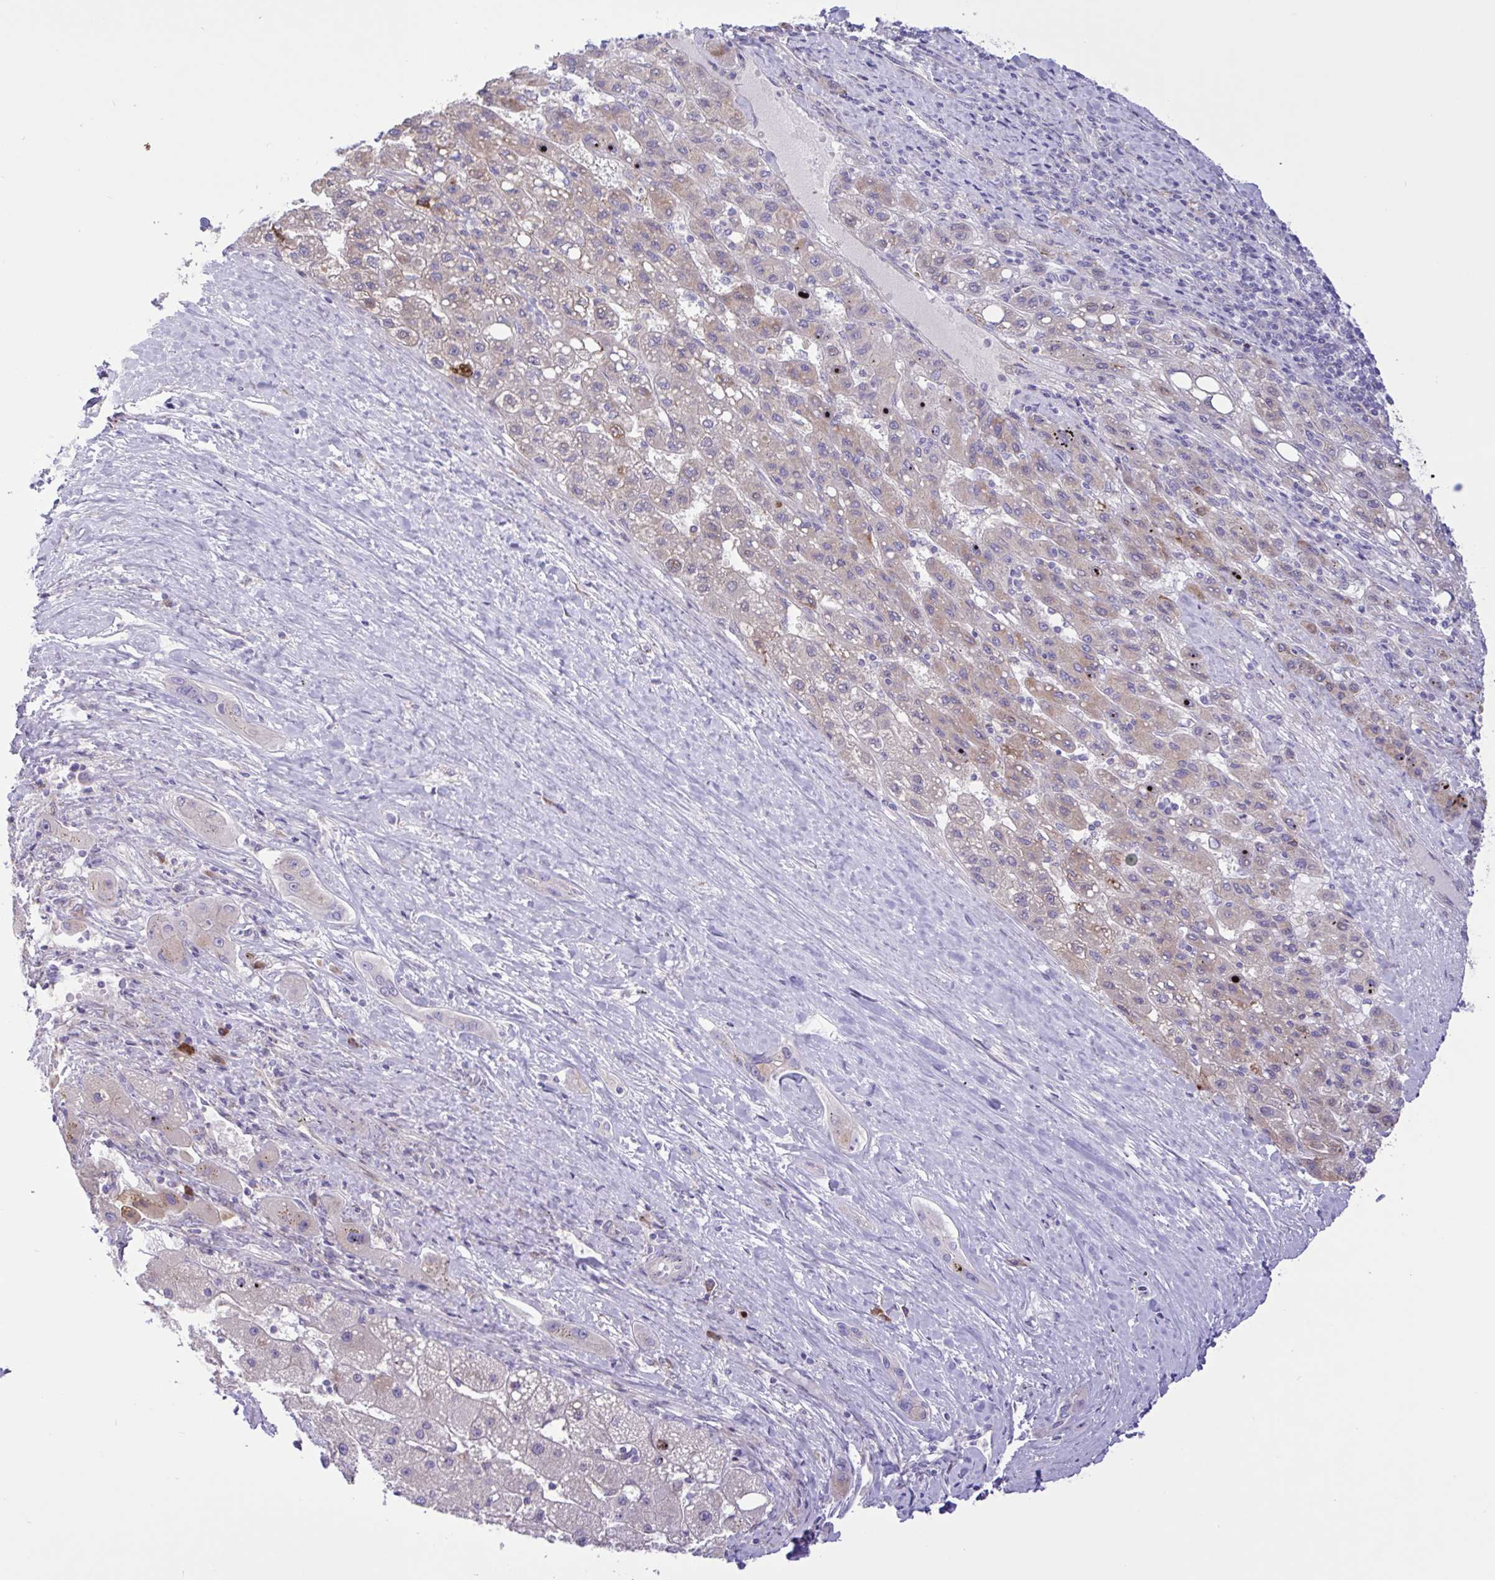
{"staining": {"intensity": "weak", "quantity": "<25%", "location": "cytoplasmic/membranous"}, "tissue": "liver cancer", "cell_type": "Tumor cells", "image_type": "cancer", "snomed": [{"axis": "morphology", "description": "Carcinoma, Hepatocellular, NOS"}, {"axis": "topography", "description": "Liver"}], "caption": "Immunohistochemical staining of human liver hepatocellular carcinoma displays no significant staining in tumor cells. Nuclei are stained in blue.", "gene": "DSC3", "patient": {"sex": "female", "age": 82}}